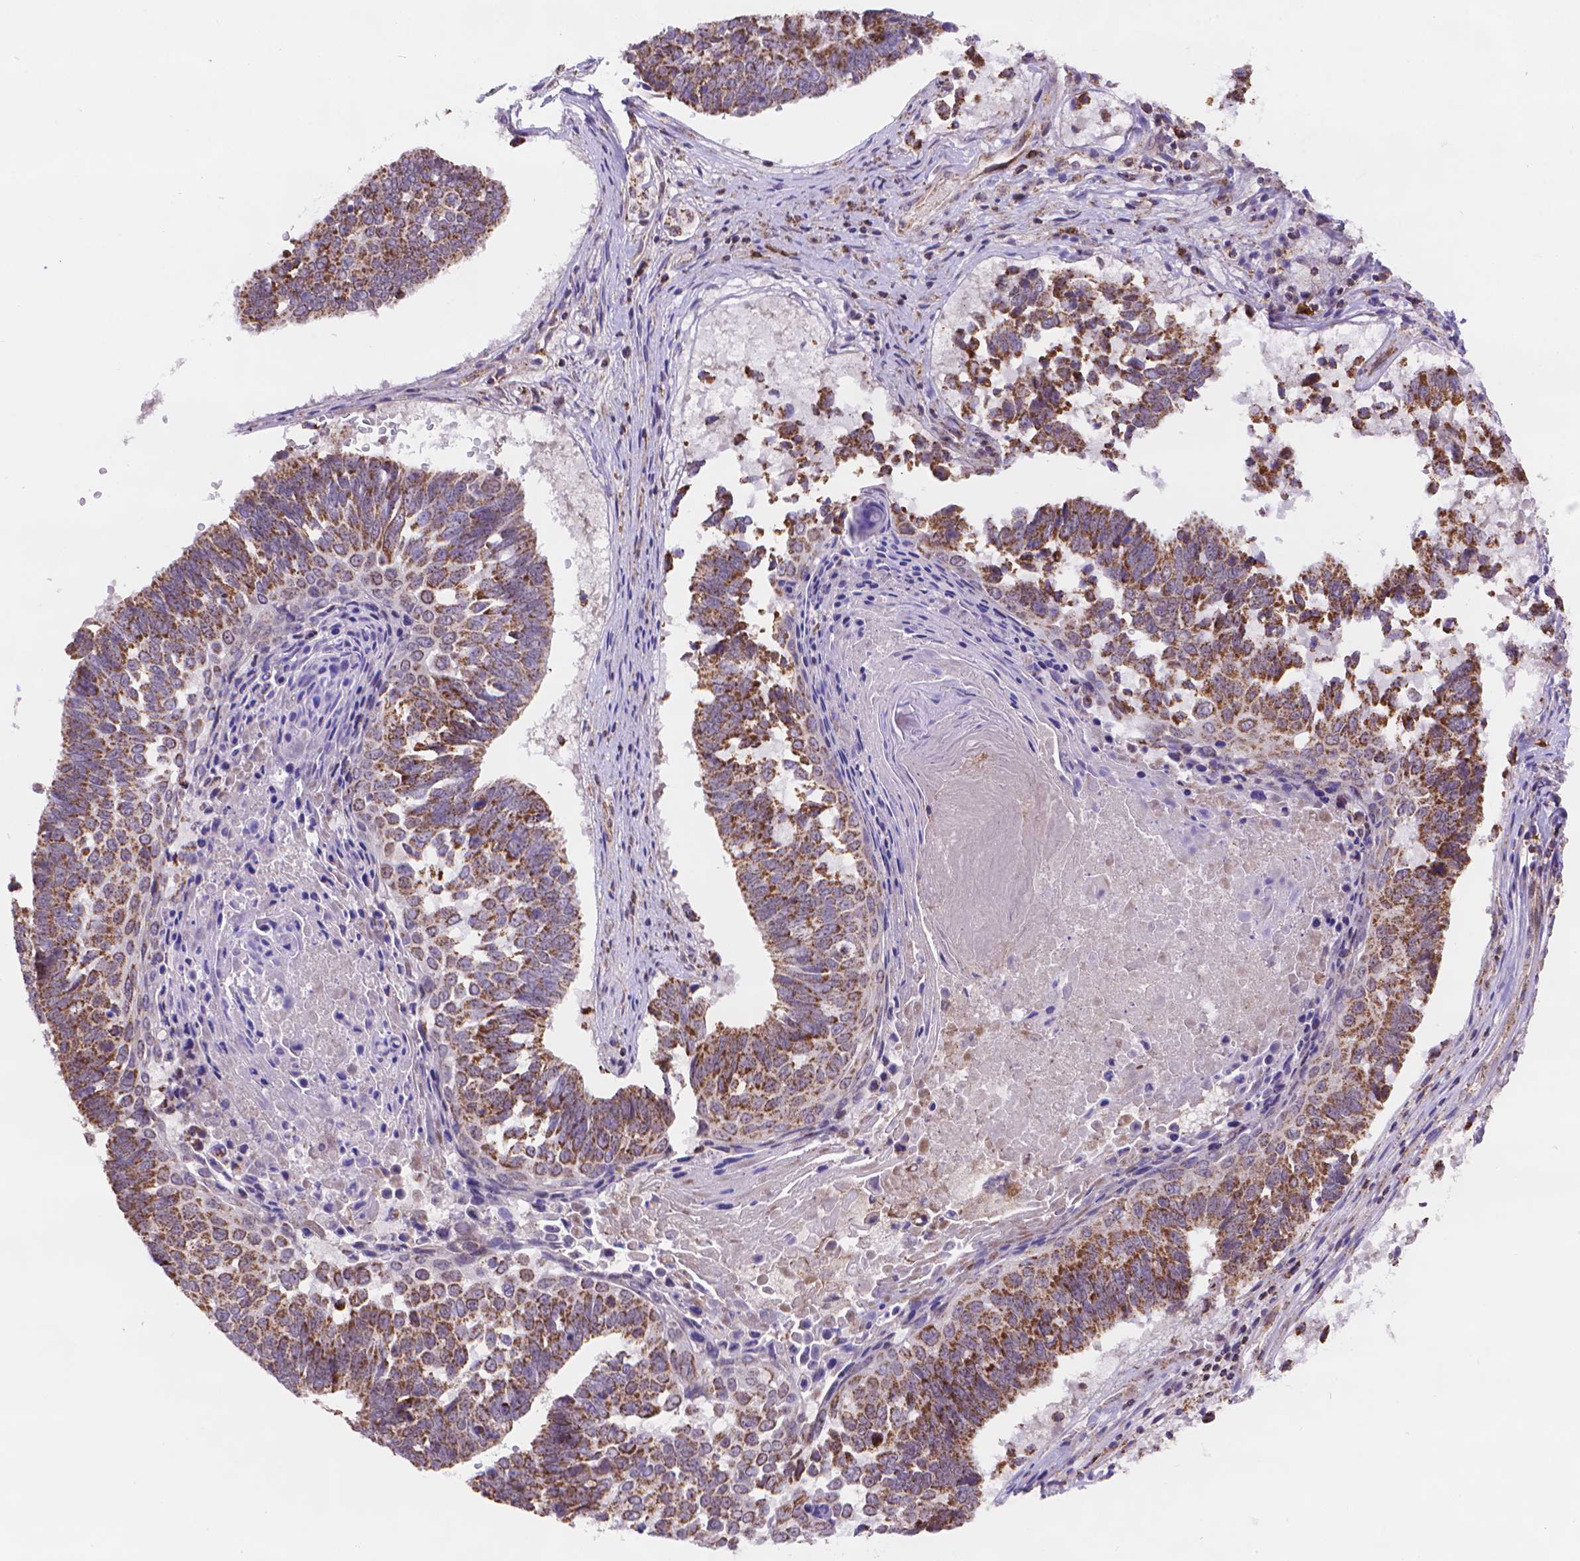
{"staining": {"intensity": "moderate", "quantity": ">75%", "location": "cytoplasmic/membranous"}, "tissue": "lung cancer", "cell_type": "Tumor cells", "image_type": "cancer", "snomed": [{"axis": "morphology", "description": "Squamous cell carcinoma, NOS"}, {"axis": "topography", "description": "Lung"}], "caption": "This histopathology image displays IHC staining of squamous cell carcinoma (lung), with medium moderate cytoplasmic/membranous positivity in about >75% of tumor cells.", "gene": "CYYR1", "patient": {"sex": "male", "age": 73}}